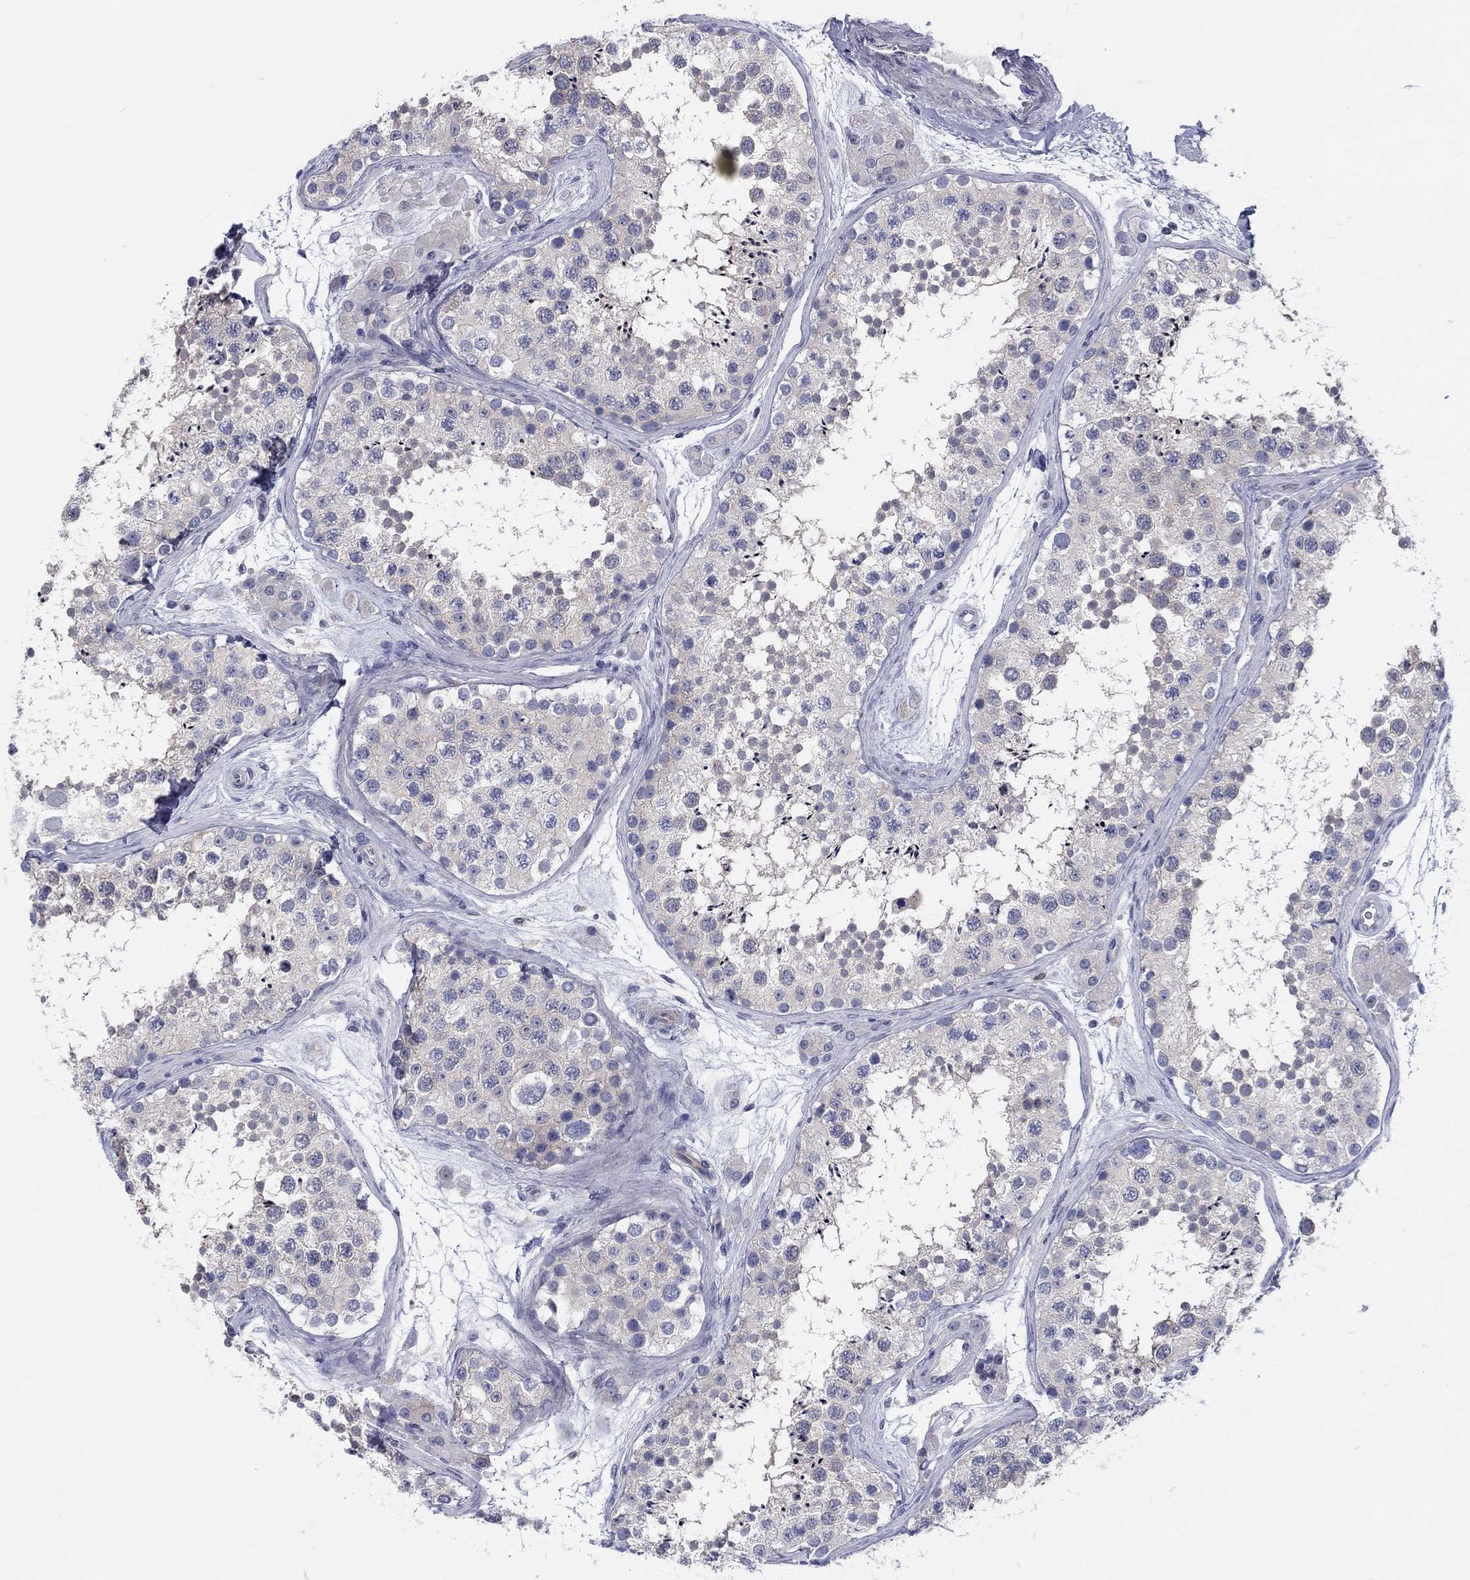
{"staining": {"intensity": "moderate", "quantity": "<25%", "location": "cytoplasmic/membranous"}, "tissue": "testis", "cell_type": "Cells in seminiferous ducts", "image_type": "normal", "snomed": [{"axis": "morphology", "description": "Normal tissue, NOS"}, {"axis": "topography", "description": "Testis"}], "caption": "This is an image of IHC staining of benign testis, which shows moderate staining in the cytoplasmic/membranous of cells in seminiferous ducts.", "gene": "ABCG4", "patient": {"sex": "male", "age": 41}}